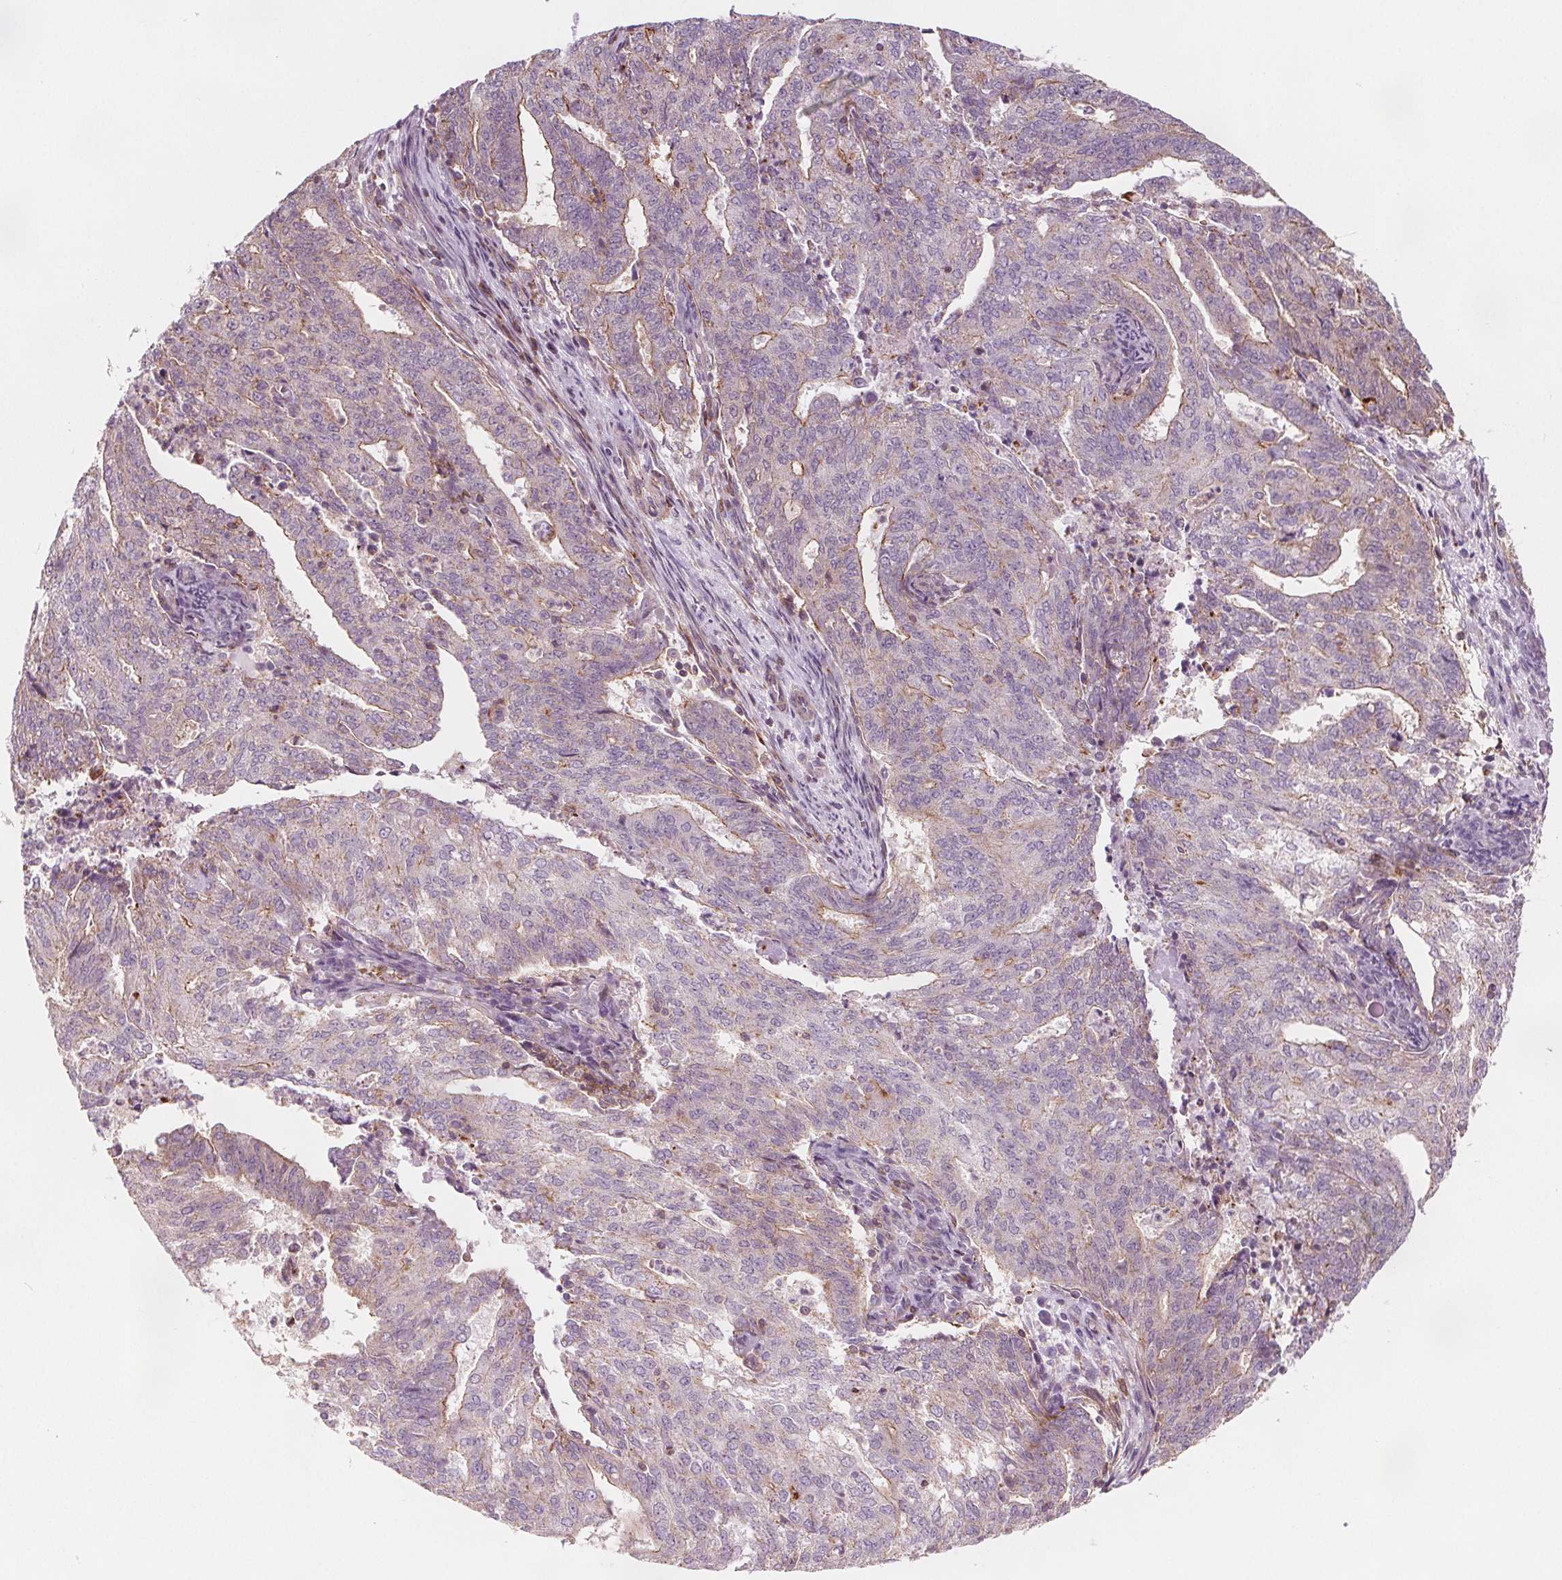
{"staining": {"intensity": "negative", "quantity": "none", "location": "none"}, "tissue": "endometrial cancer", "cell_type": "Tumor cells", "image_type": "cancer", "snomed": [{"axis": "morphology", "description": "Adenocarcinoma, NOS"}, {"axis": "topography", "description": "Endometrium"}], "caption": "Immunohistochemistry of adenocarcinoma (endometrial) exhibits no expression in tumor cells.", "gene": "ADAM33", "patient": {"sex": "female", "age": 82}}